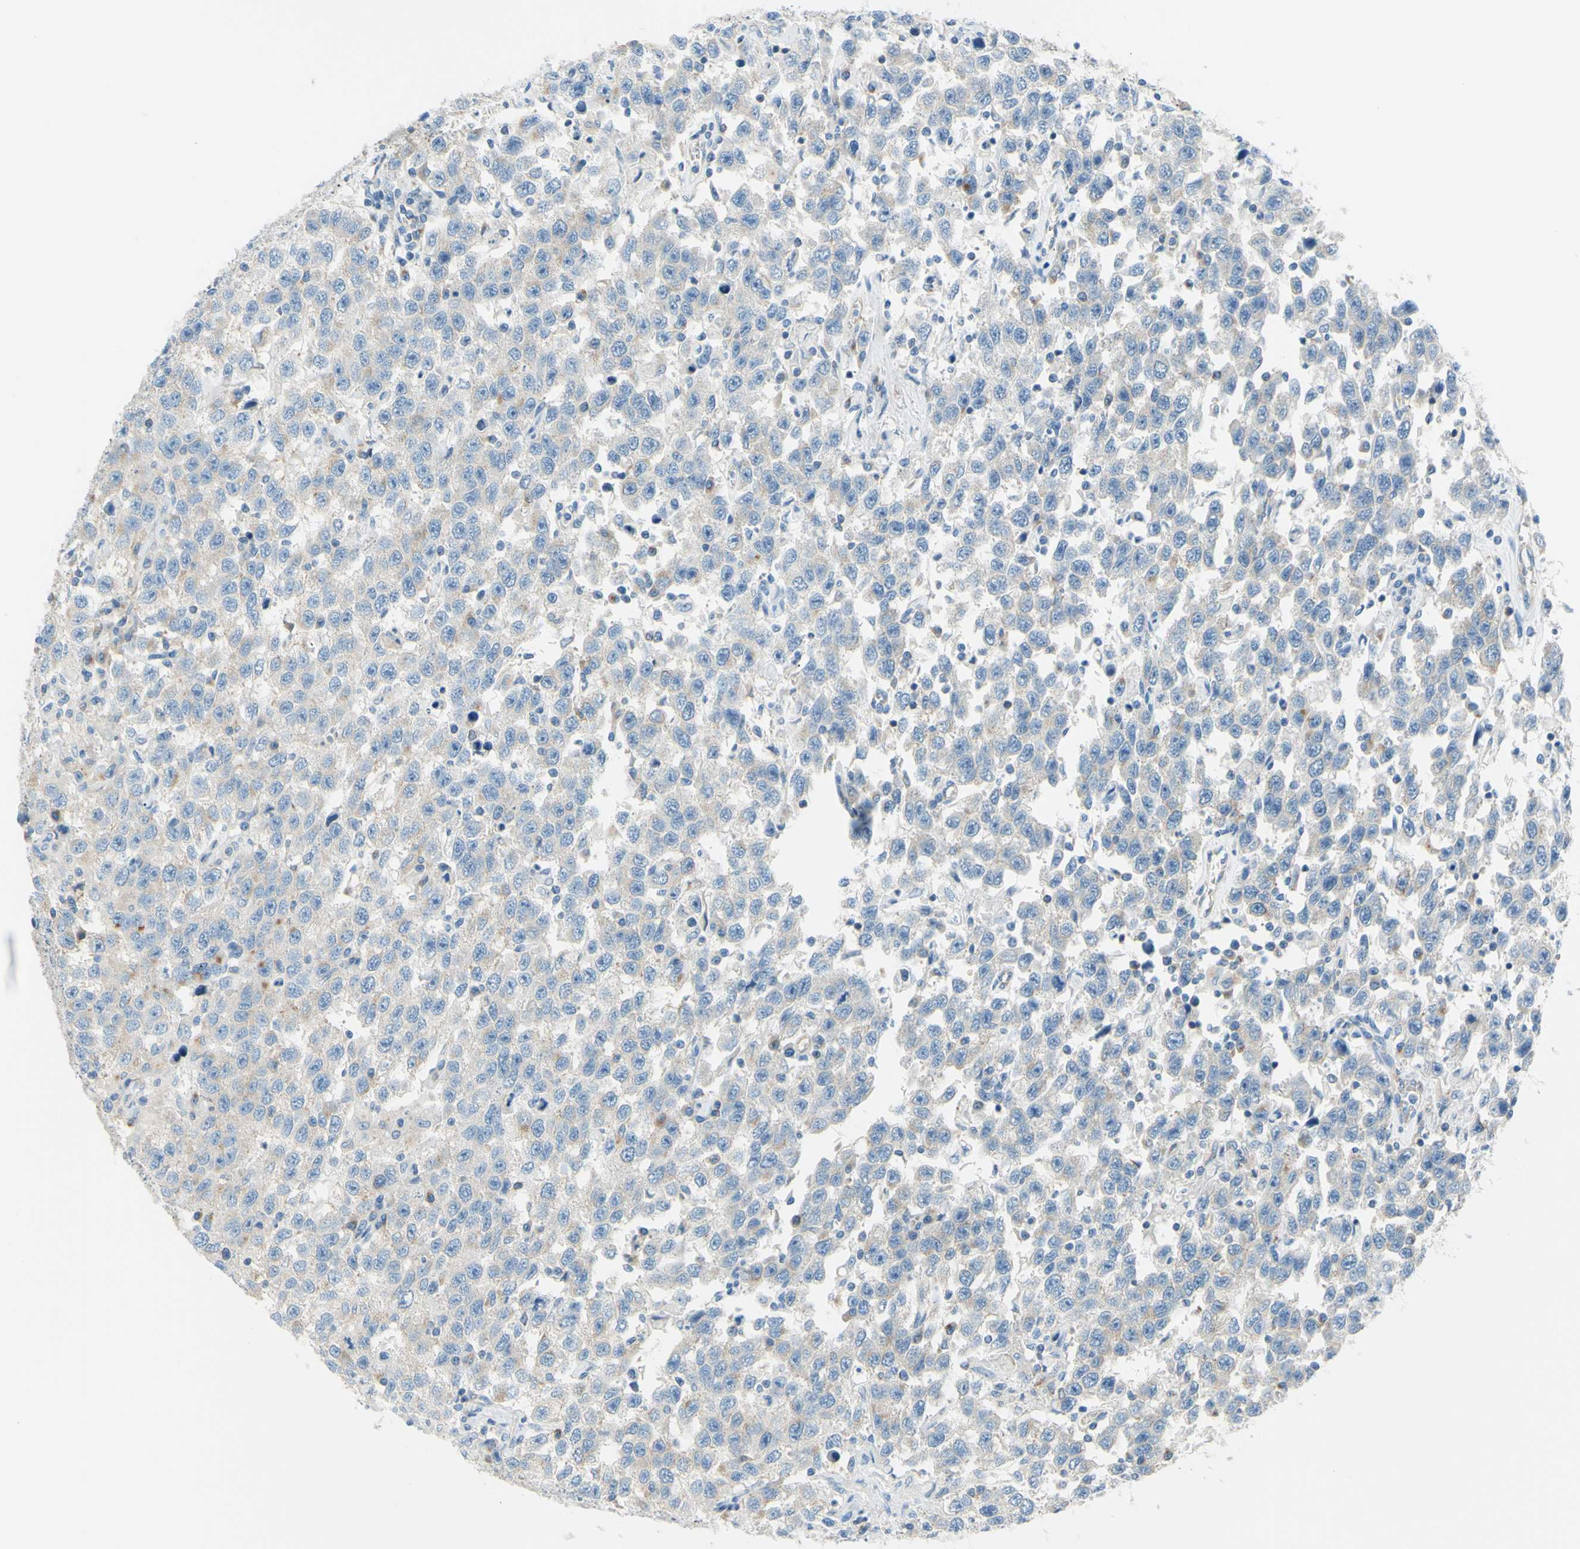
{"staining": {"intensity": "weak", "quantity": "25%-75%", "location": "cytoplasmic/membranous"}, "tissue": "testis cancer", "cell_type": "Tumor cells", "image_type": "cancer", "snomed": [{"axis": "morphology", "description": "Seminoma, NOS"}, {"axis": "topography", "description": "Testis"}], "caption": "Testis seminoma stained with IHC displays weak cytoplasmic/membranous staining in approximately 25%-75% of tumor cells.", "gene": "FRMD4B", "patient": {"sex": "male", "age": 41}}